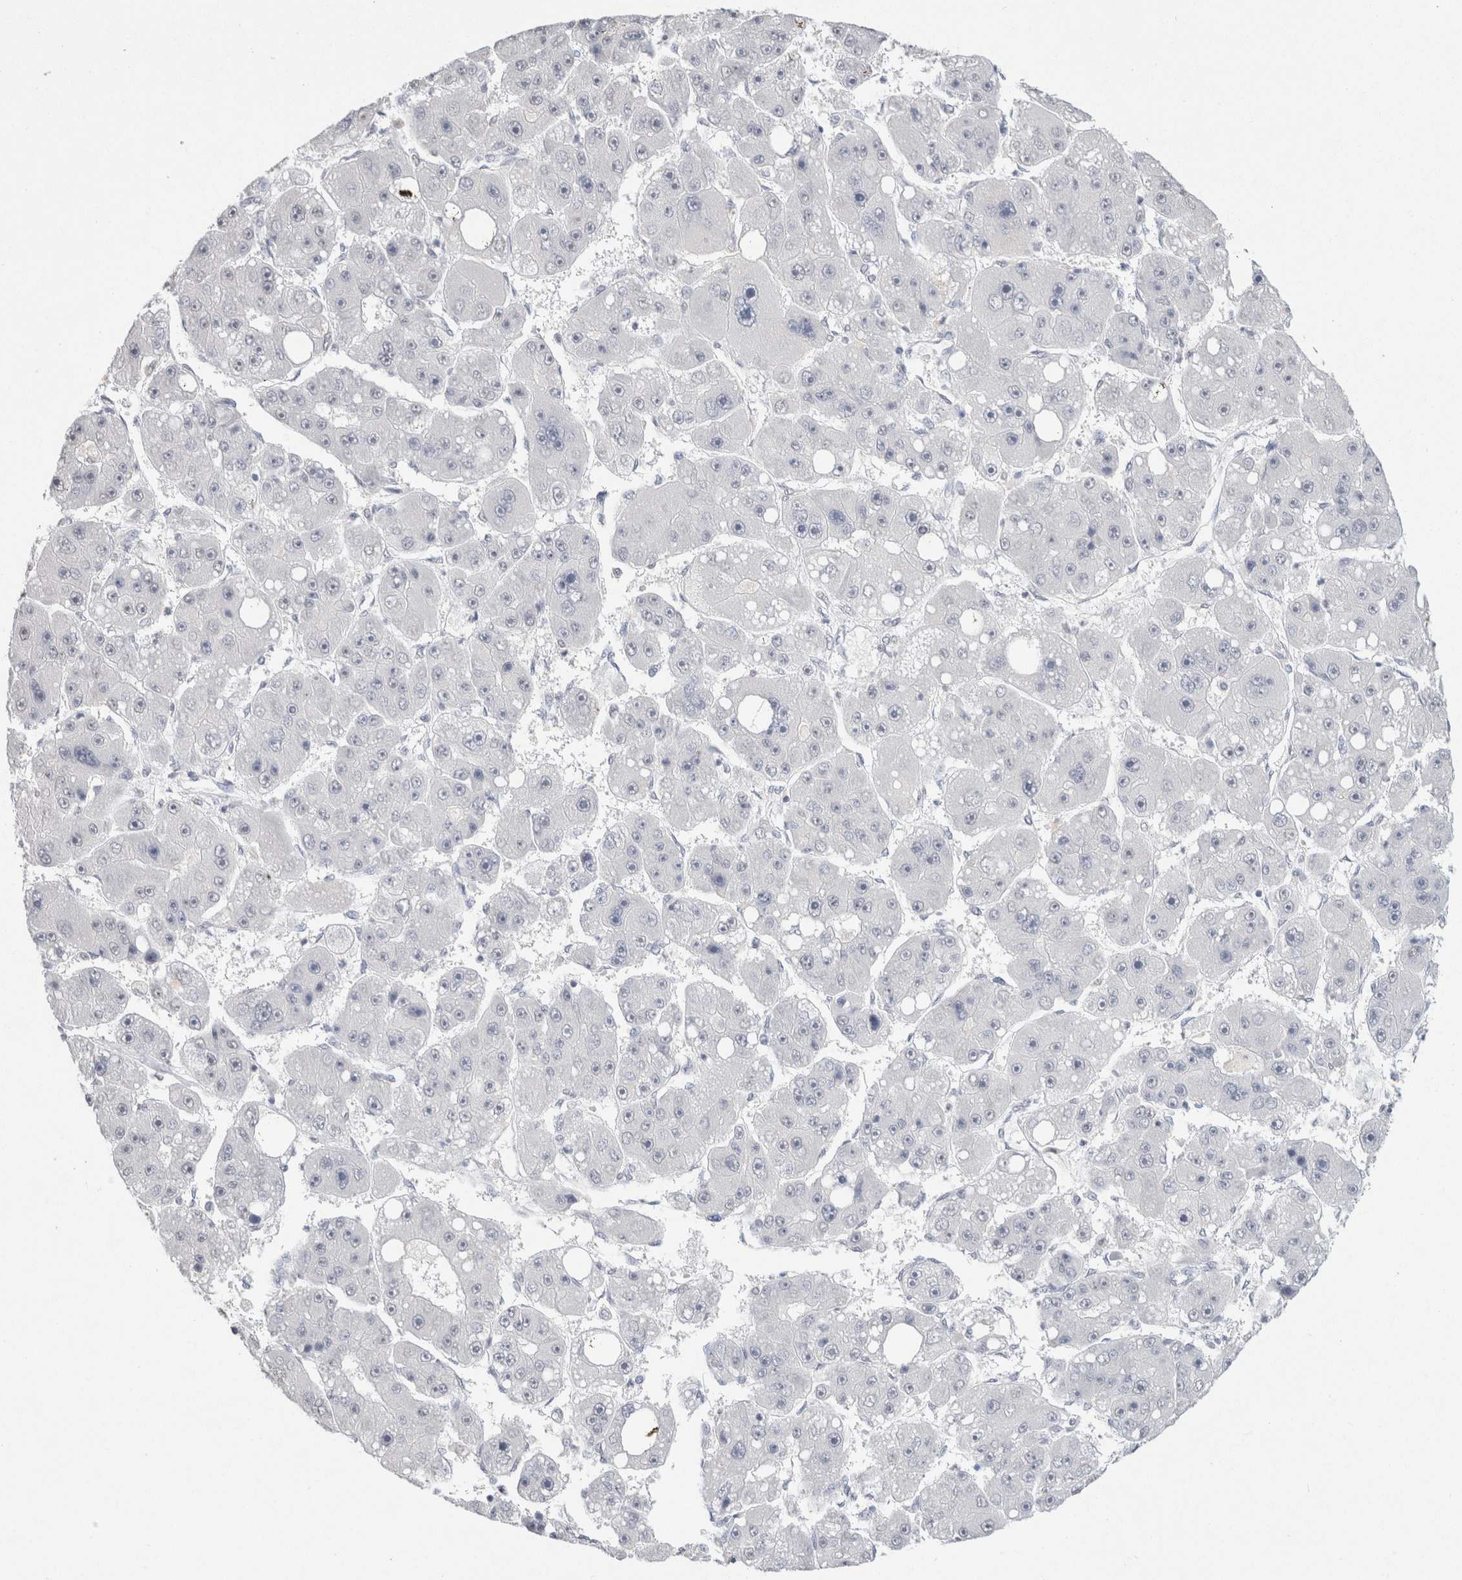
{"staining": {"intensity": "negative", "quantity": "none", "location": "none"}, "tissue": "liver cancer", "cell_type": "Tumor cells", "image_type": "cancer", "snomed": [{"axis": "morphology", "description": "Carcinoma, Hepatocellular, NOS"}, {"axis": "topography", "description": "Liver"}], "caption": "Immunohistochemistry histopathology image of neoplastic tissue: hepatocellular carcinoma (liver) stained with DAB (3,3'-diaminobenzidine) exhibits no significant protein positivity in tumor cells.", "gene": "CD80", "patient": {"sex": "female", "age": 61}}